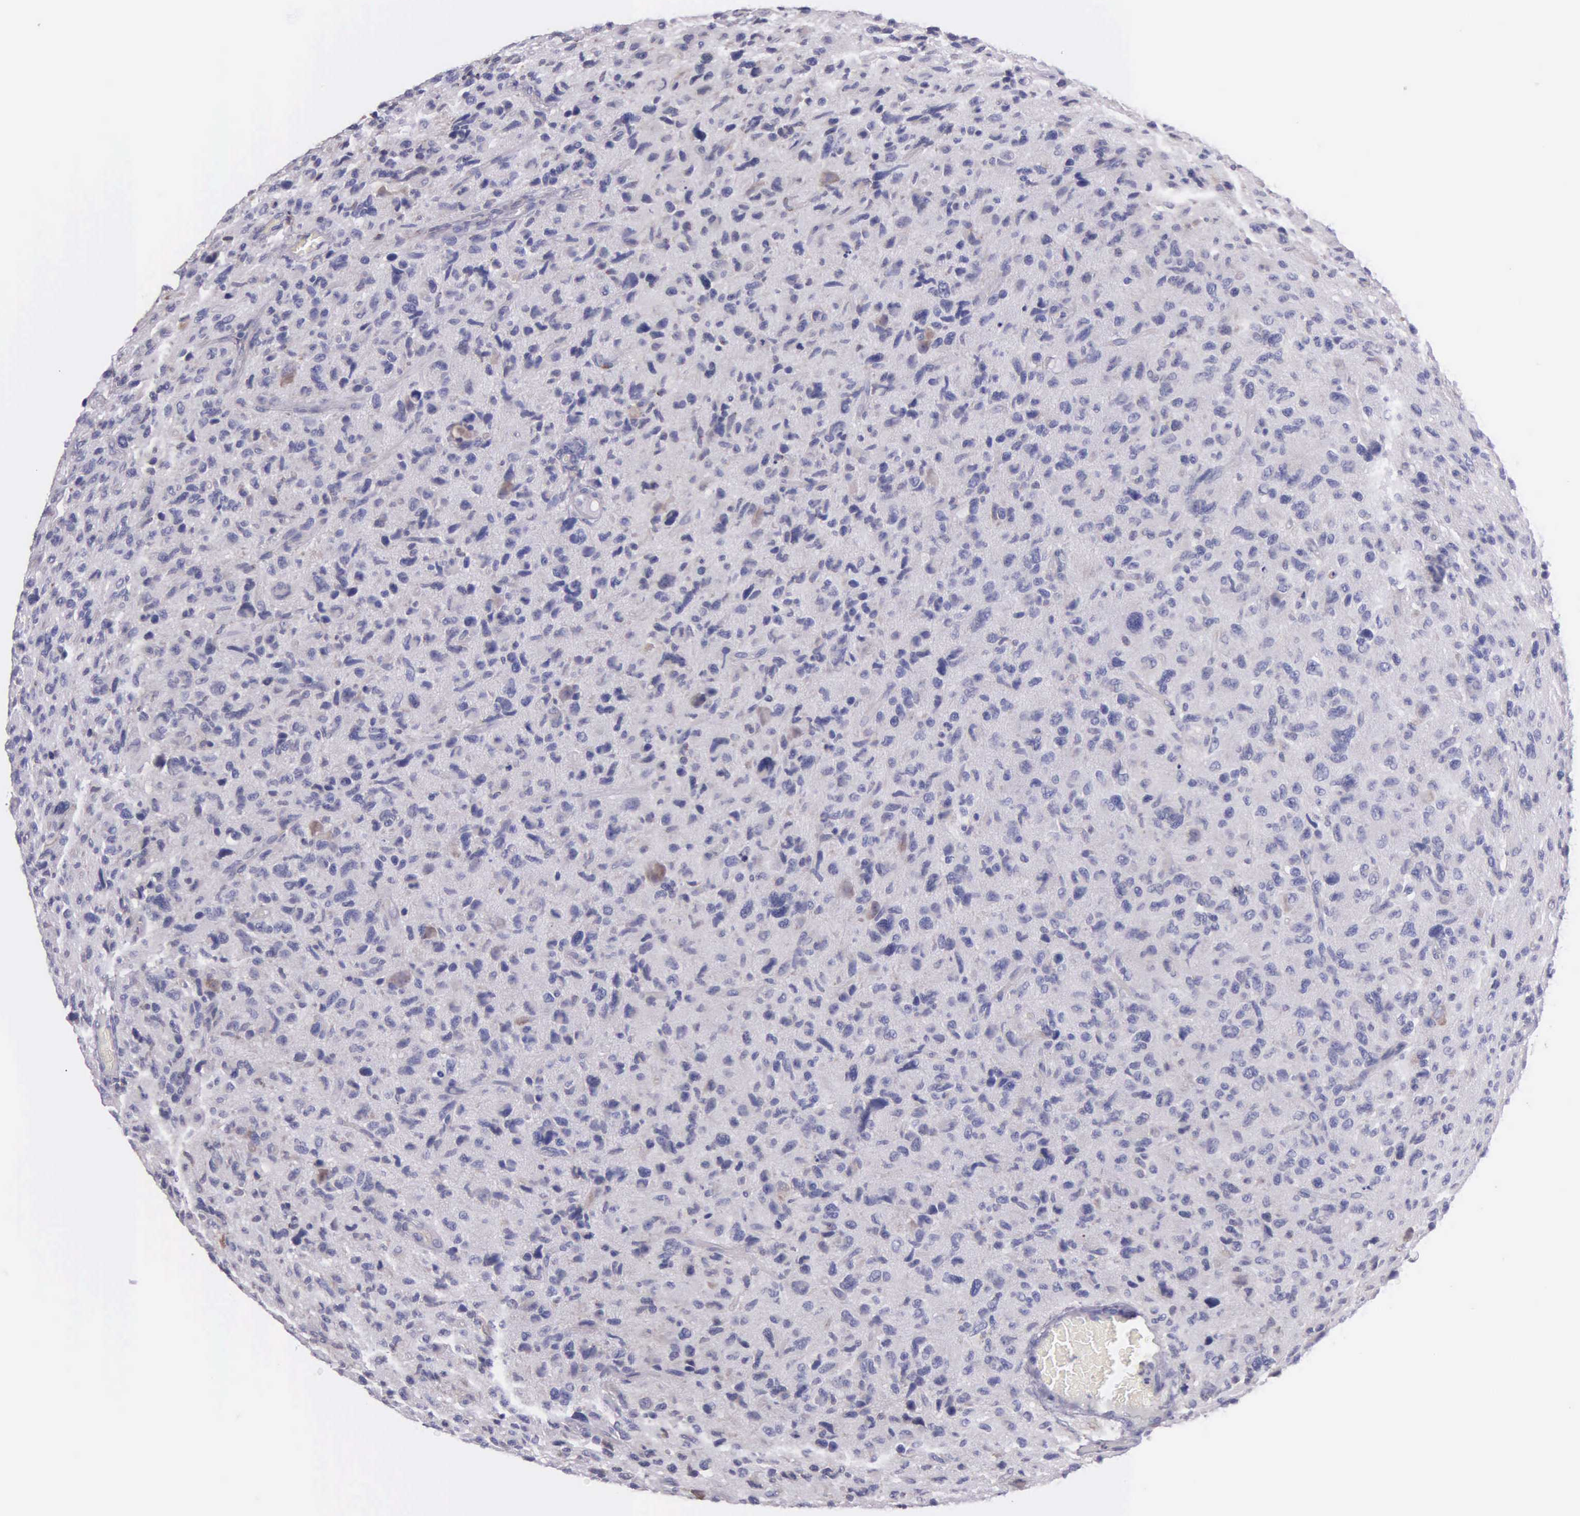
{"staining": {"intensity": "negative", "quantity": "none", "location": "none"}, "tissue": "glioma", "cell_type": "Tumor cells", "image_type": "cancer", "snomed": [{"axis": "morphology", "description": "Glioma, malignant, High grade"}, {"axis": "topography", "description": "Brain"}], "caption": "This is a micrograph of immunohistochemistry staining of glioma, which shows no staining in tumor cells.", "gene": "MIA2", "patient": {"sex": "female", "age": 60}}